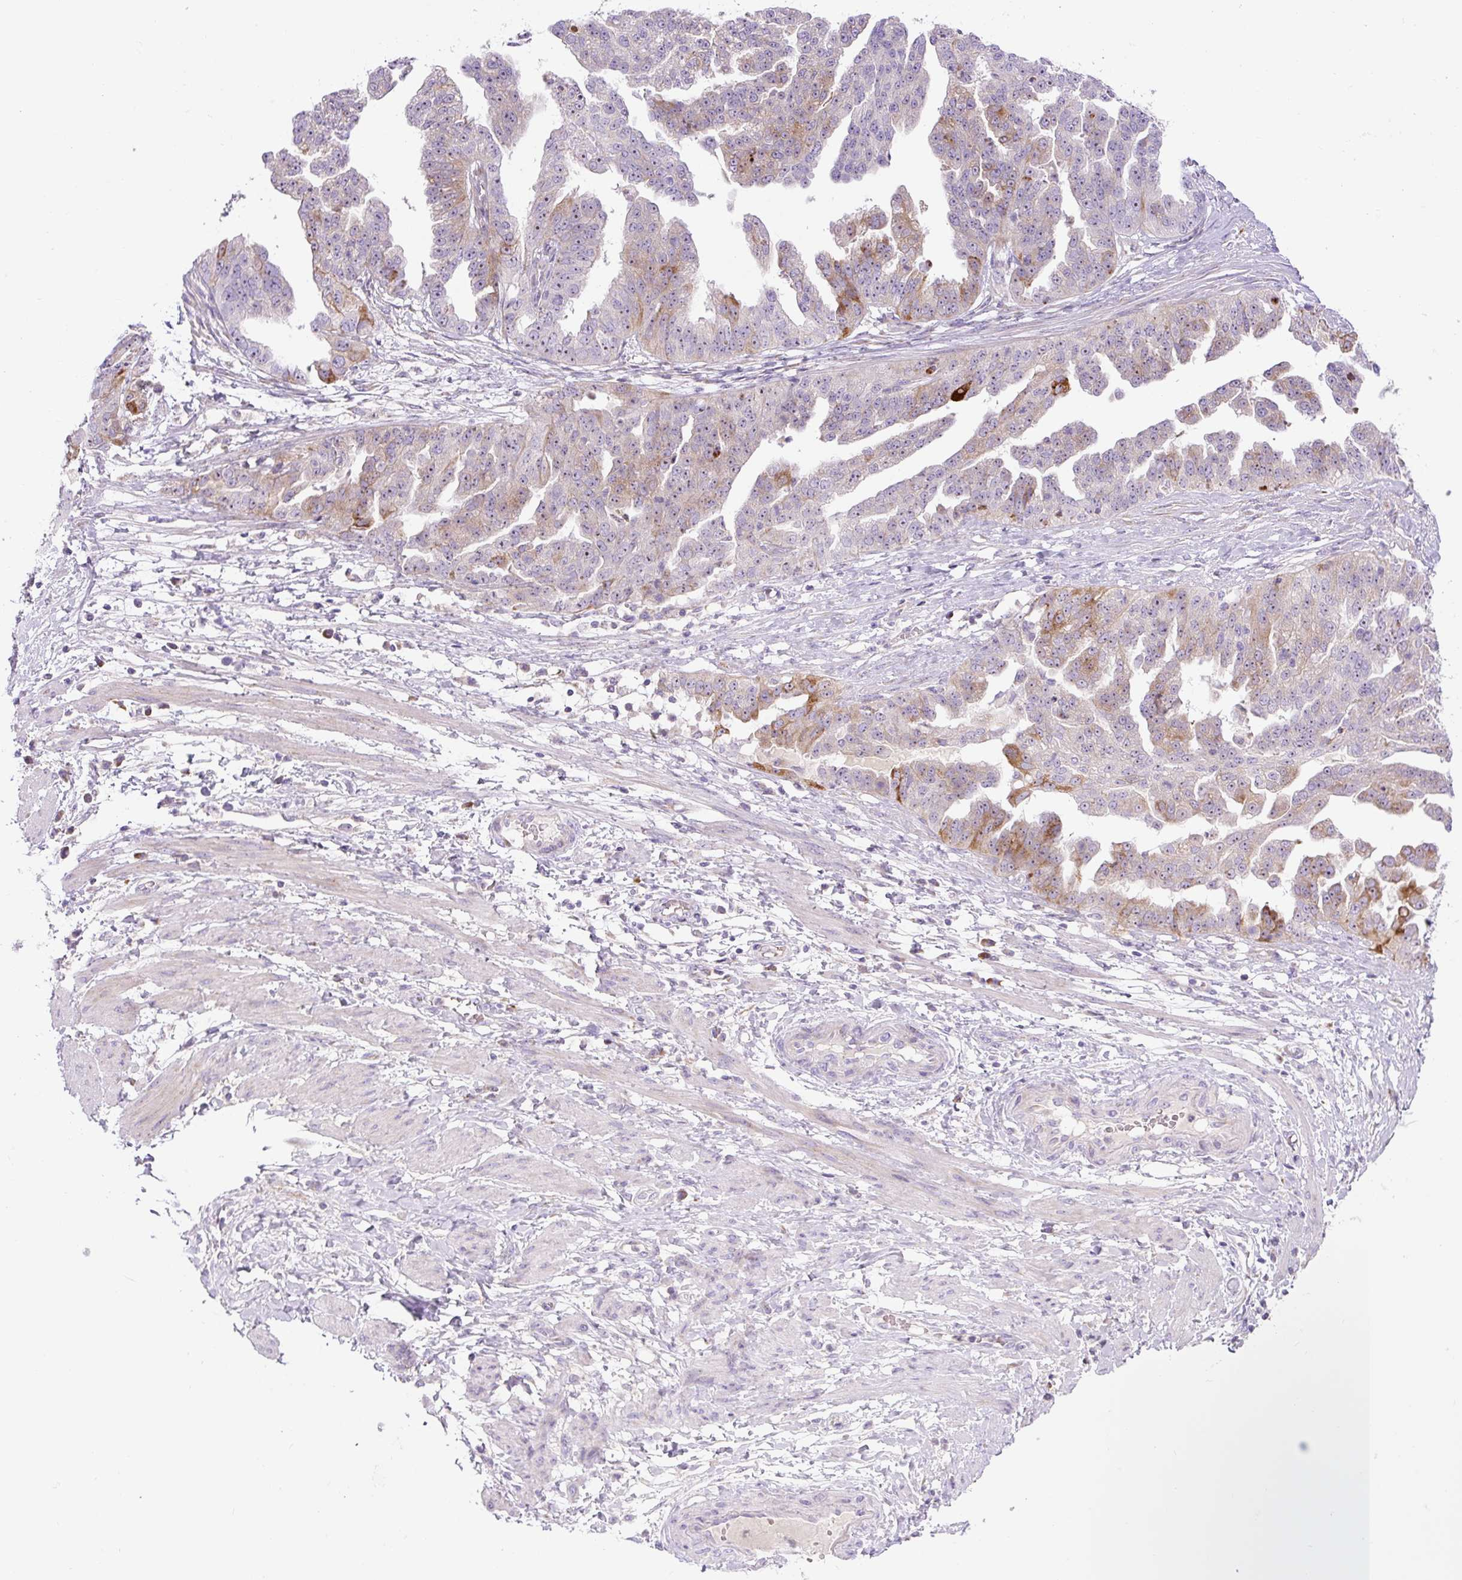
{"staining": {"intensity": "moderate", "quantity": "<25%", "location": "cytoplasmic/membranous"}, "tissue": "ovarian cancer", "cell_type": "Tumor cells", "image_type": "cancer", "snomed": [{"axis": "morphology", "description": "Cystadenocarcinoma, serous, NOS"}, {"axis": "topography", "description": "Ovary"}], "caption": "This image shows immunohistochemistry staining of serous cystadenocarcinoma (ovarian), with low moderate cytoplasmic/membranous staining in about <25% of tumor cells.", "gene": "ZNF596", "patient": {"sex": "female", "age": 58}}